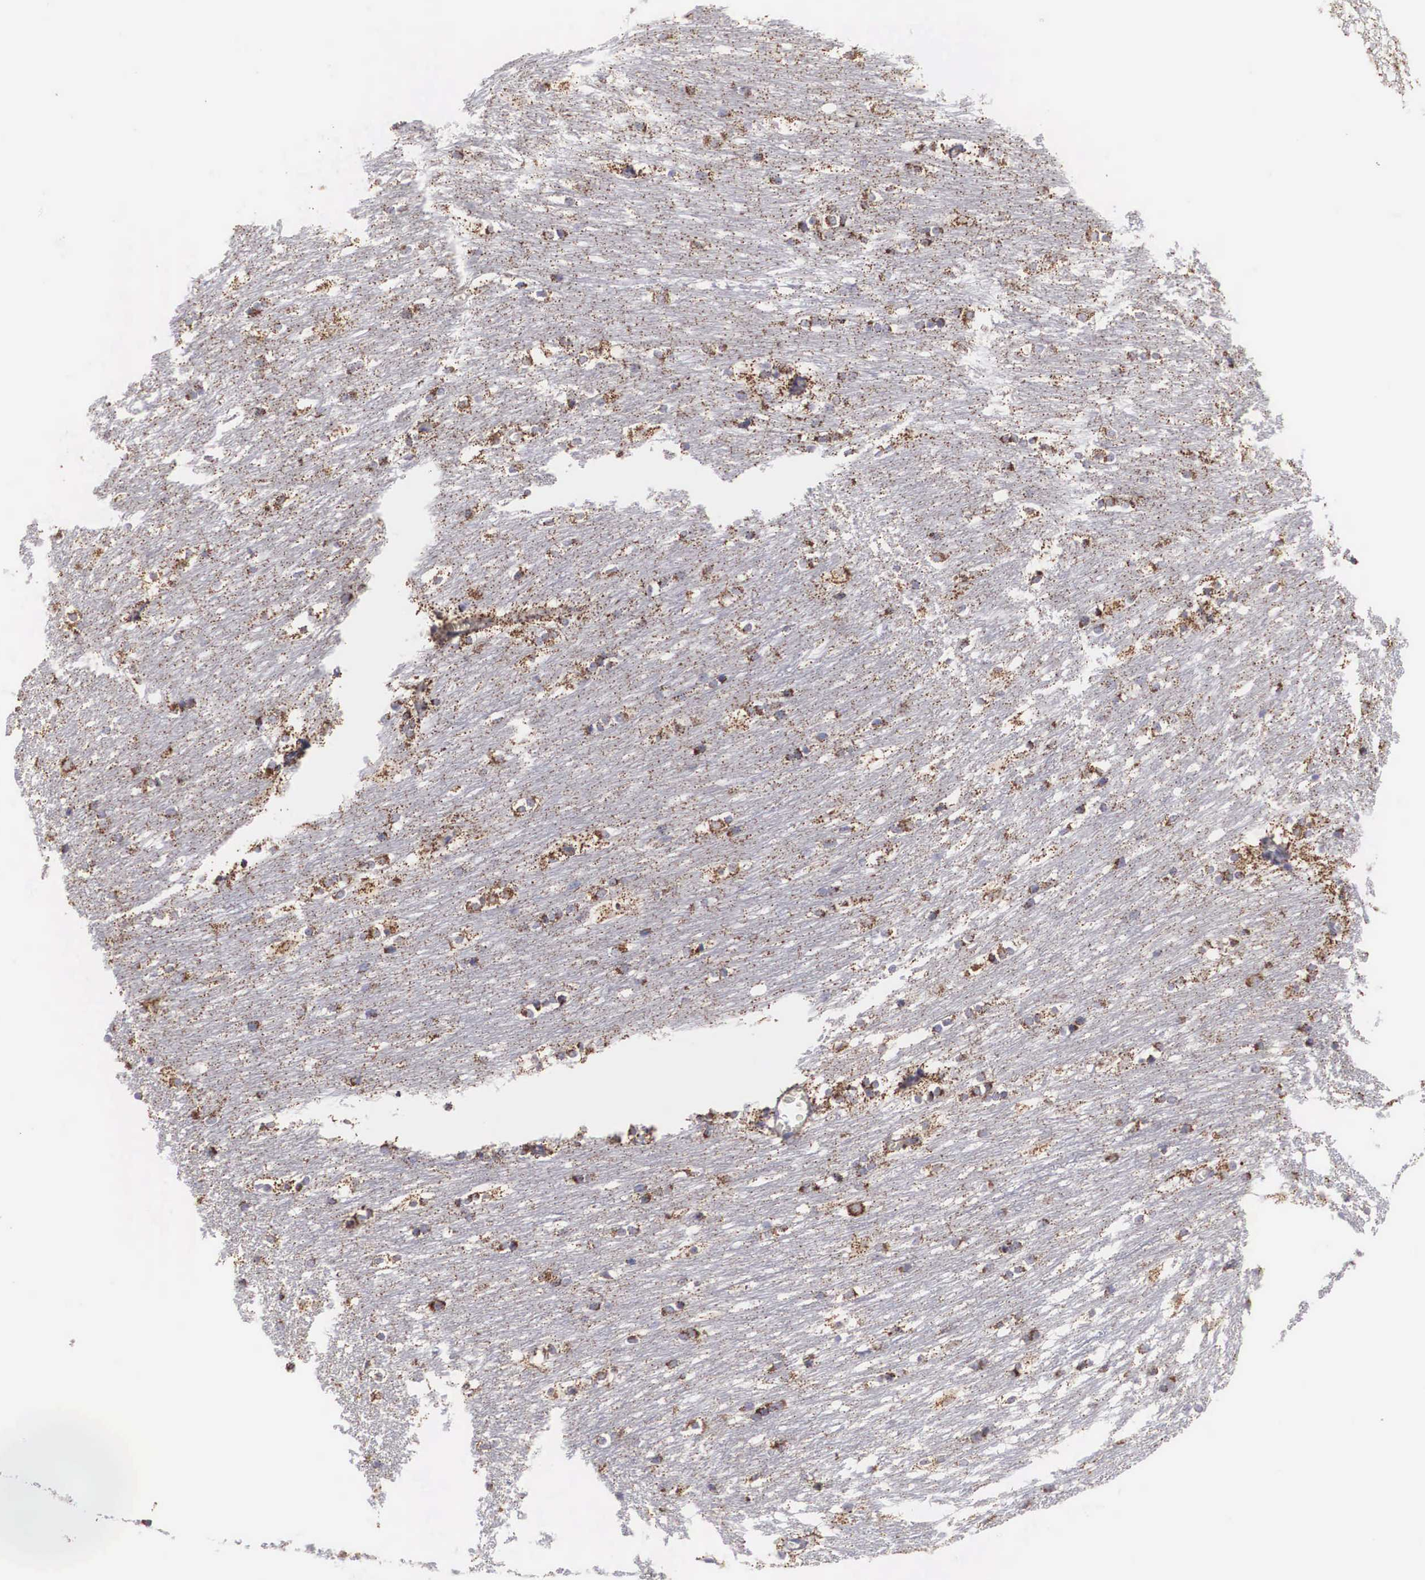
{"staining": {"intensity": "moderate", "quantity": "25%-75%", "location": "cytoplasmic/membranous"}, "tissue": "caudate", "cell_type": "Glial cells", "image_type": "normal", "snomed": [{"axis": "morphology", "description": "Normal tissue, NOS"}, {"axis": "topography", "description": "Lateral ventricle wall"}], "caption": "This is a photomicrograph of IHC staining of unremarkable caudate, which shows moderate expression in the cytoplasmic/membranous of glial cells.", "gene": "NREP", "patient": {"sex": "female", "age": 19}}